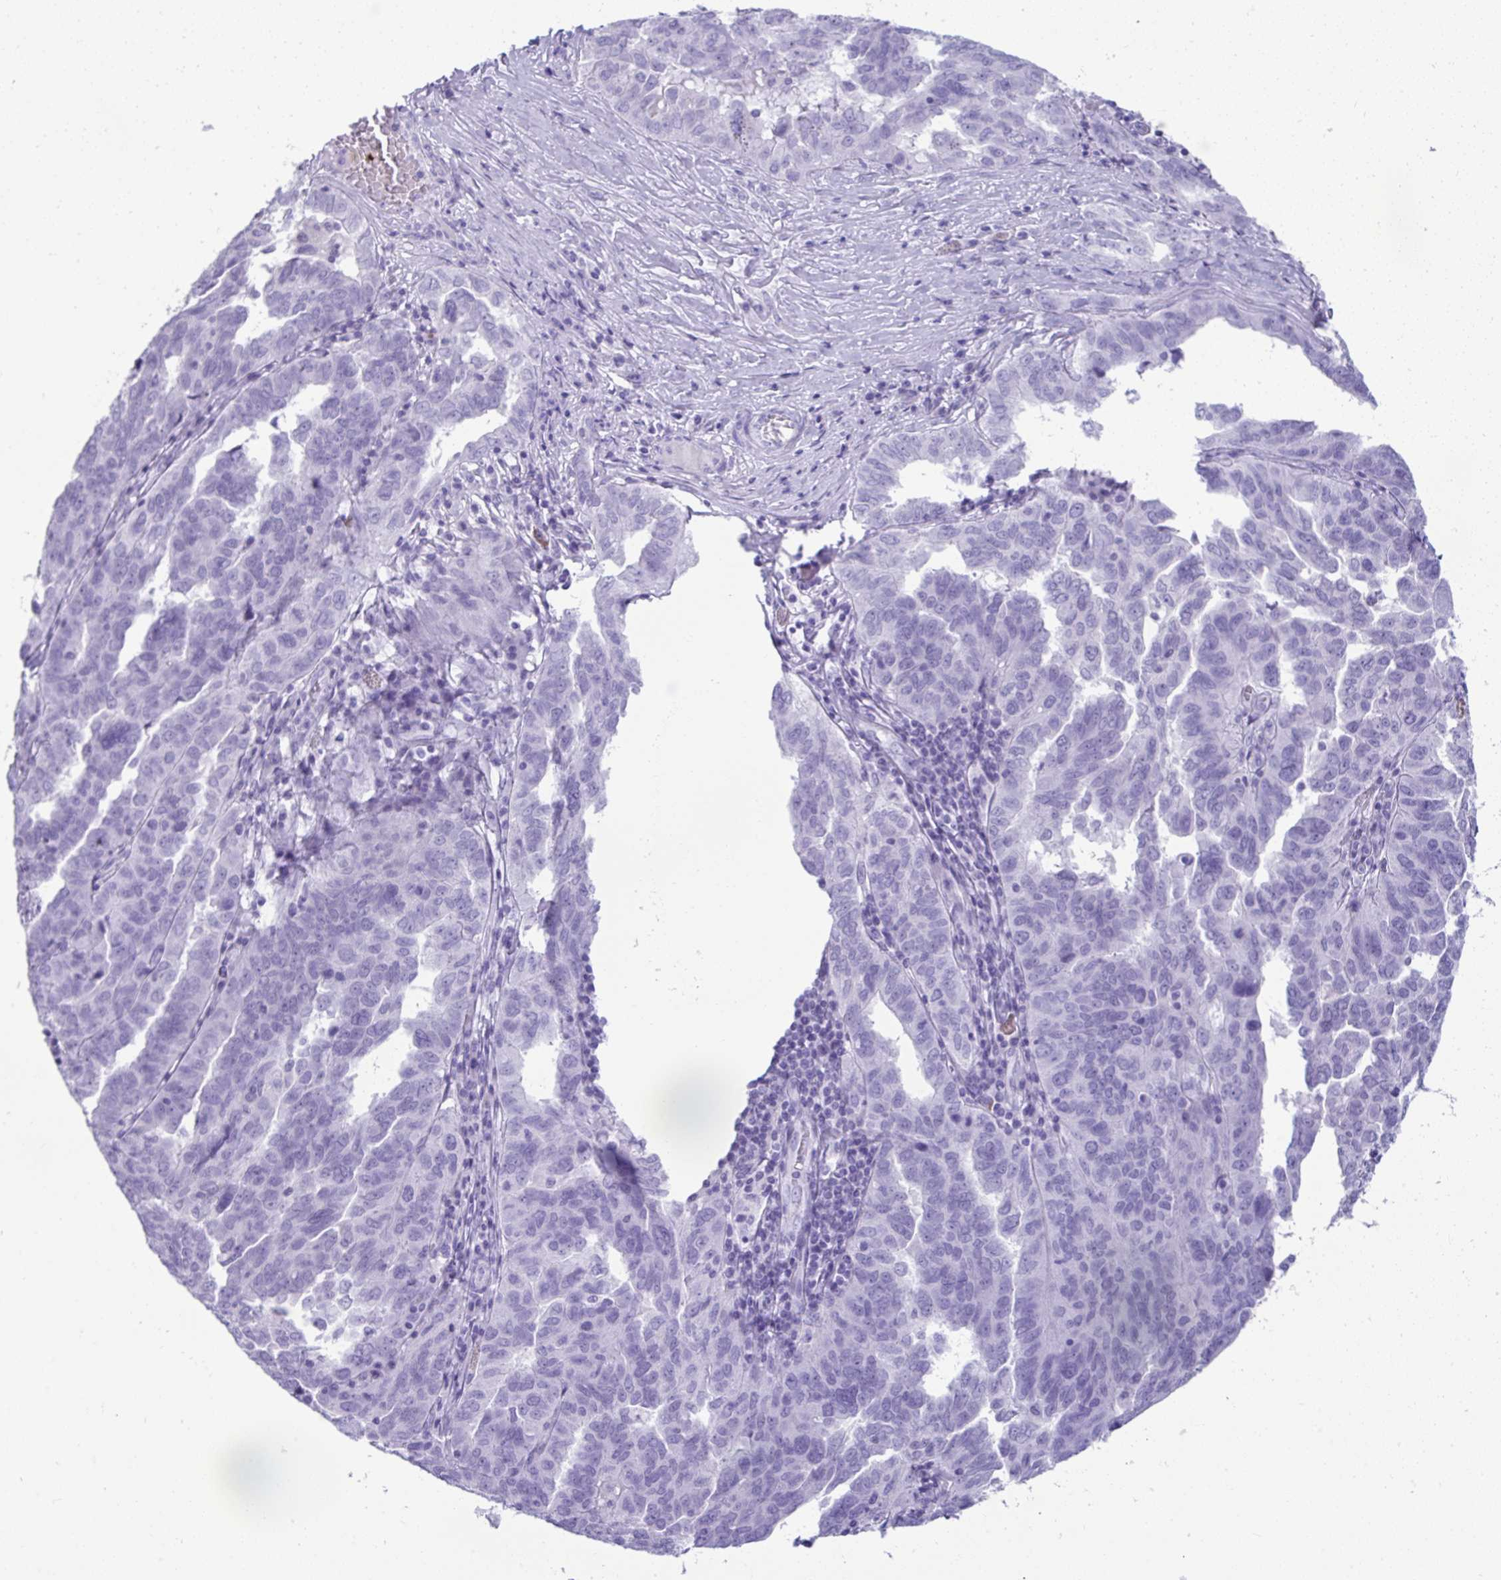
{"staining": {"intensity": "negative", "quantity": "none", "location": "none"}, "tissue": "ovarian cancer", "cell_type": "Tumor cells", "image_type": "cancer", "snomed": [{"axis": "morphology", "description": "Cystadenocarcinoma, serous, NOS"}, {"axis": "topography", "description": "Ovary"}], "caption": "This photomicrograph is of ovarian cancer (serous cystadenocarcinoma) stained with IHC to label a protein in brown with the nuclei are counter-stained blue. There is no expression in tumor cells. Brightfield microscopy of IHC stained with DAB (3,3'-diaminobenzidine) (brown) and hematoxylin (blue), captured at high magnification.", "gene": "PSCA", "patient": {"sex": "female", "age": 64}}